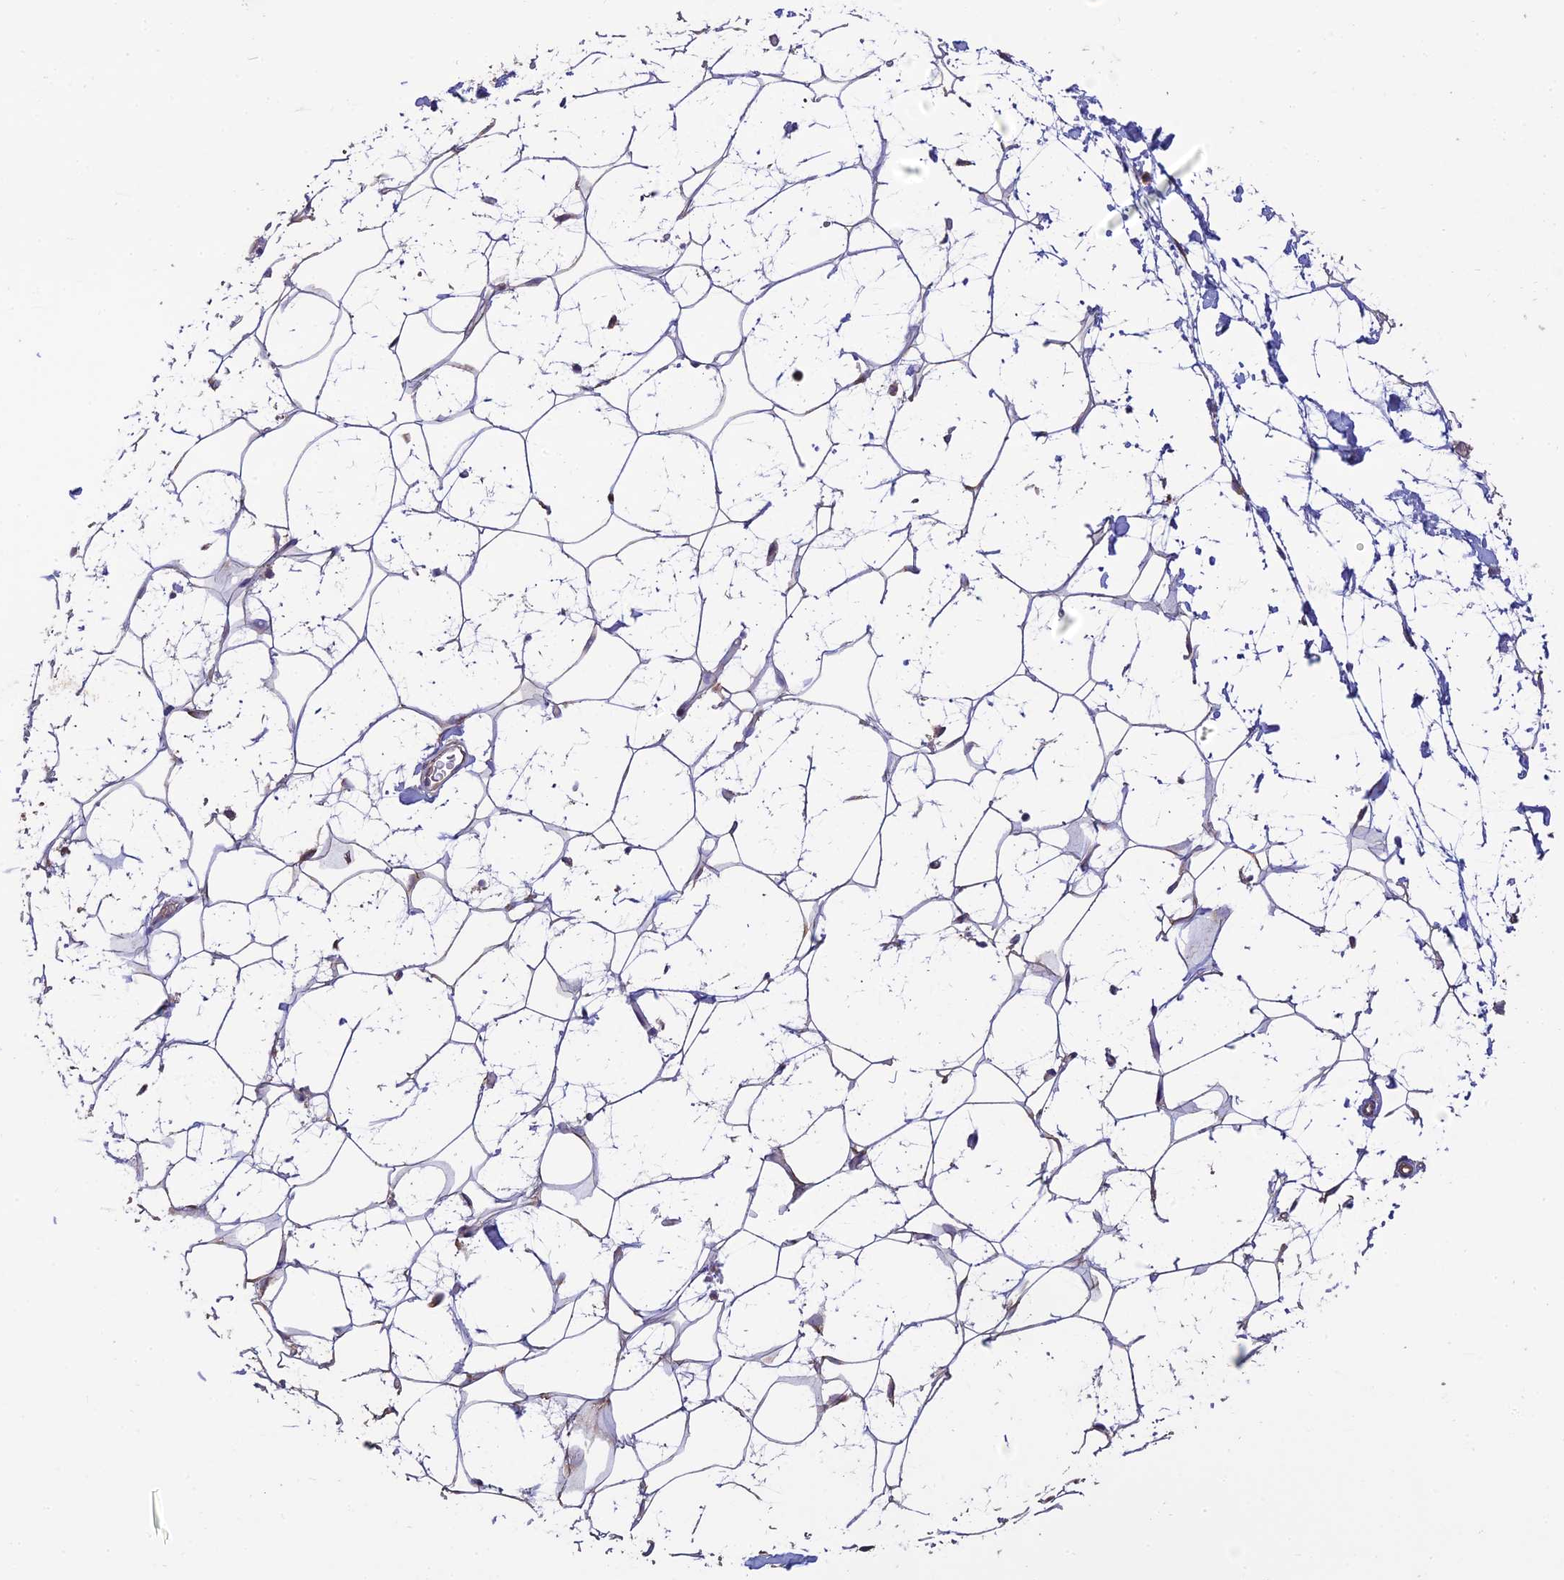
{"staining": {"intensity": "negative", "quantity": "none", "location": "none"}, "tissue": "adipose tissue", "cell_type": "Adipocytes", "image_type": "normal", "snomed": [{"axis": "morphology", "description": "Normal tissue, NOS"}, {"axis": "topography", "description": "Breast"}], "caption": "The IHC photomicrograph has no significant expression in adipocytes of adipose tissue. The staining was performed using DAB to visualize the protein expression in brown, while the nuclei were stained in blue with hematoxylin (Magnification: 20x).", "gene": "MRNIP", "patient": {"sex": "female", "age": 26}}